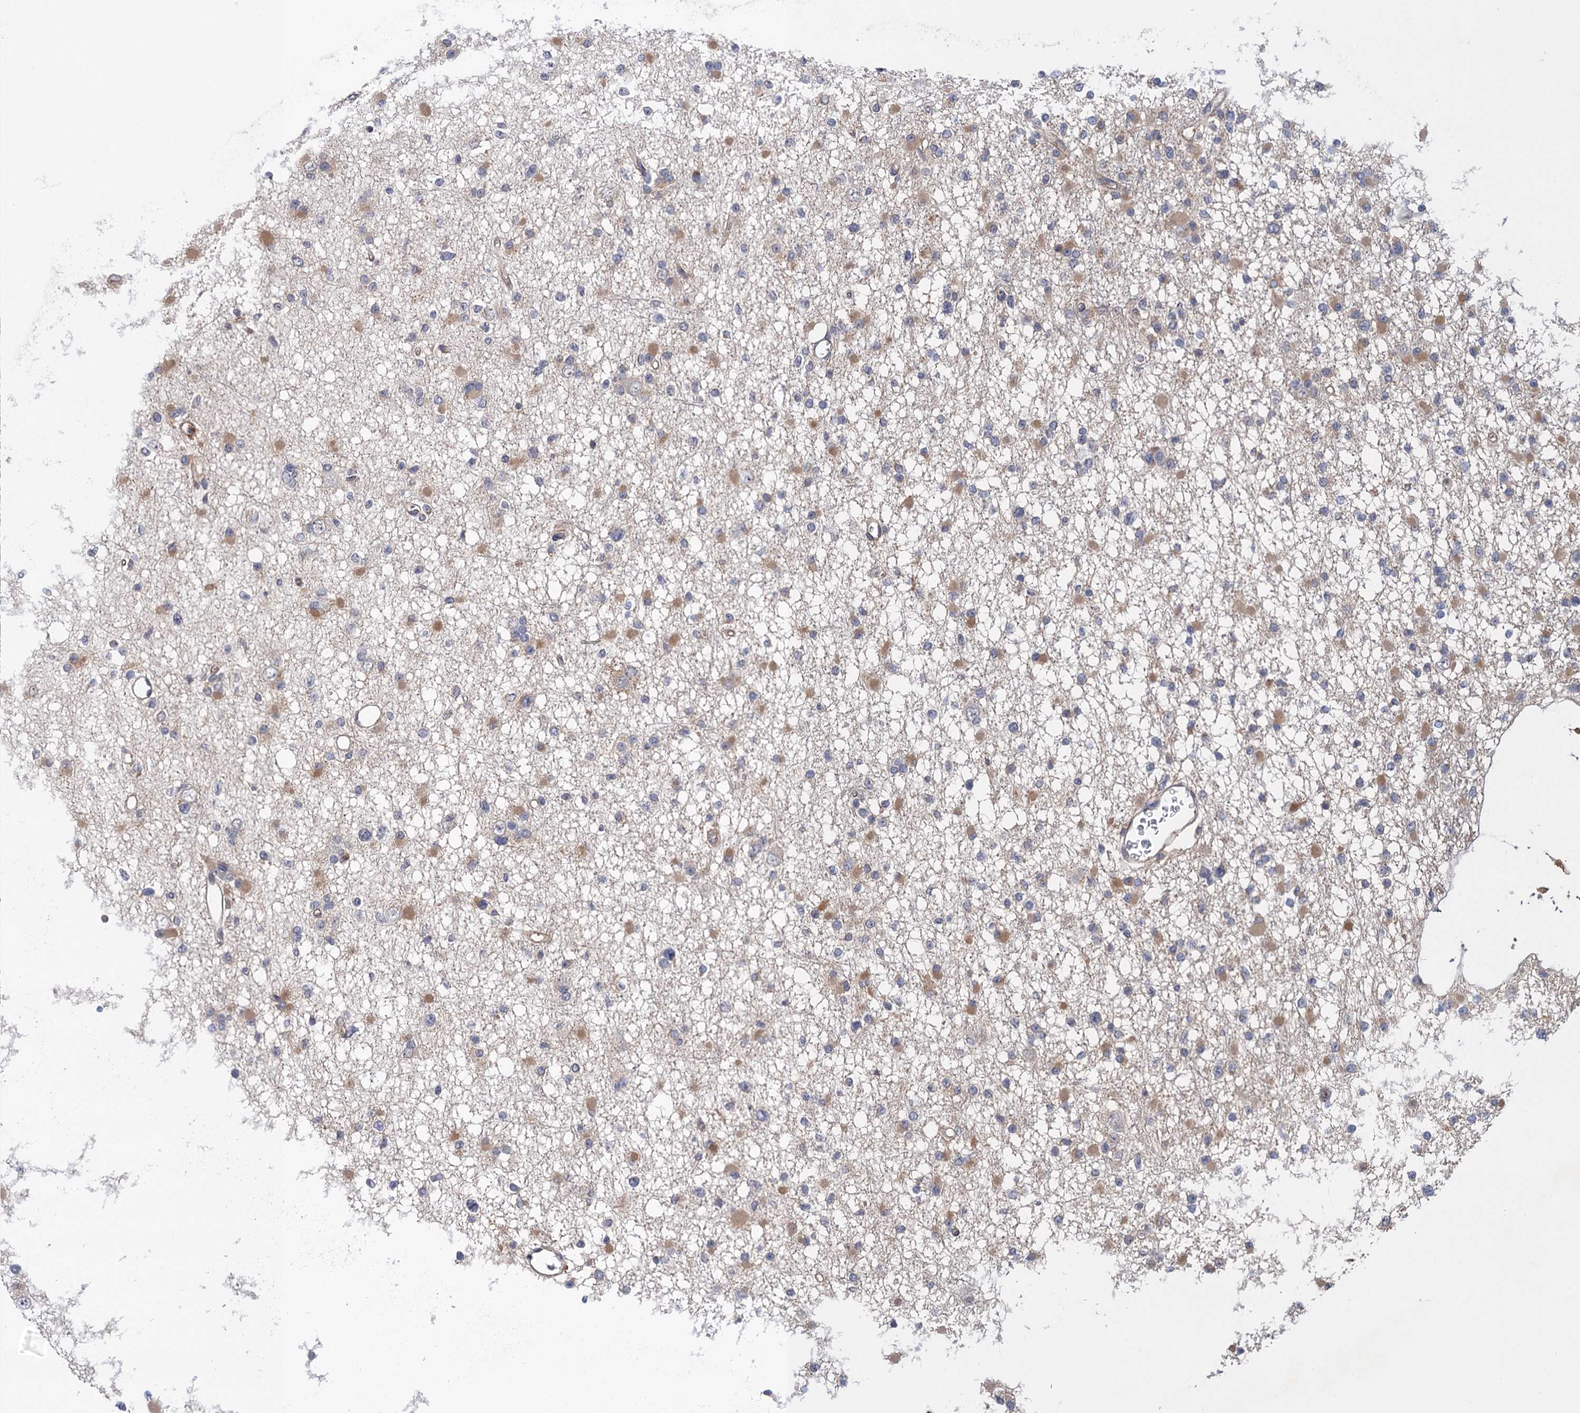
{"staining": {"intensity": "moderate", "quantity": "<25%", "location": "cytoplasmic/membranous"}, "tissue": "glioma", "cell_type": "Tumor cells", "image_type": "cancer", "snomed": [{"axis": "morphology", "description": "Glioma, malignant, Low grade"}, {"axis": "topography", "description": "Brain"}], "caption": "The immunohistochemical stain highlights moderate cytoplasmic/membranous expression in tumor cells of malignant glioma (low-grade) tissue.", "gene": "NEK8", "patient": {"sex": "female", "age": 22}}